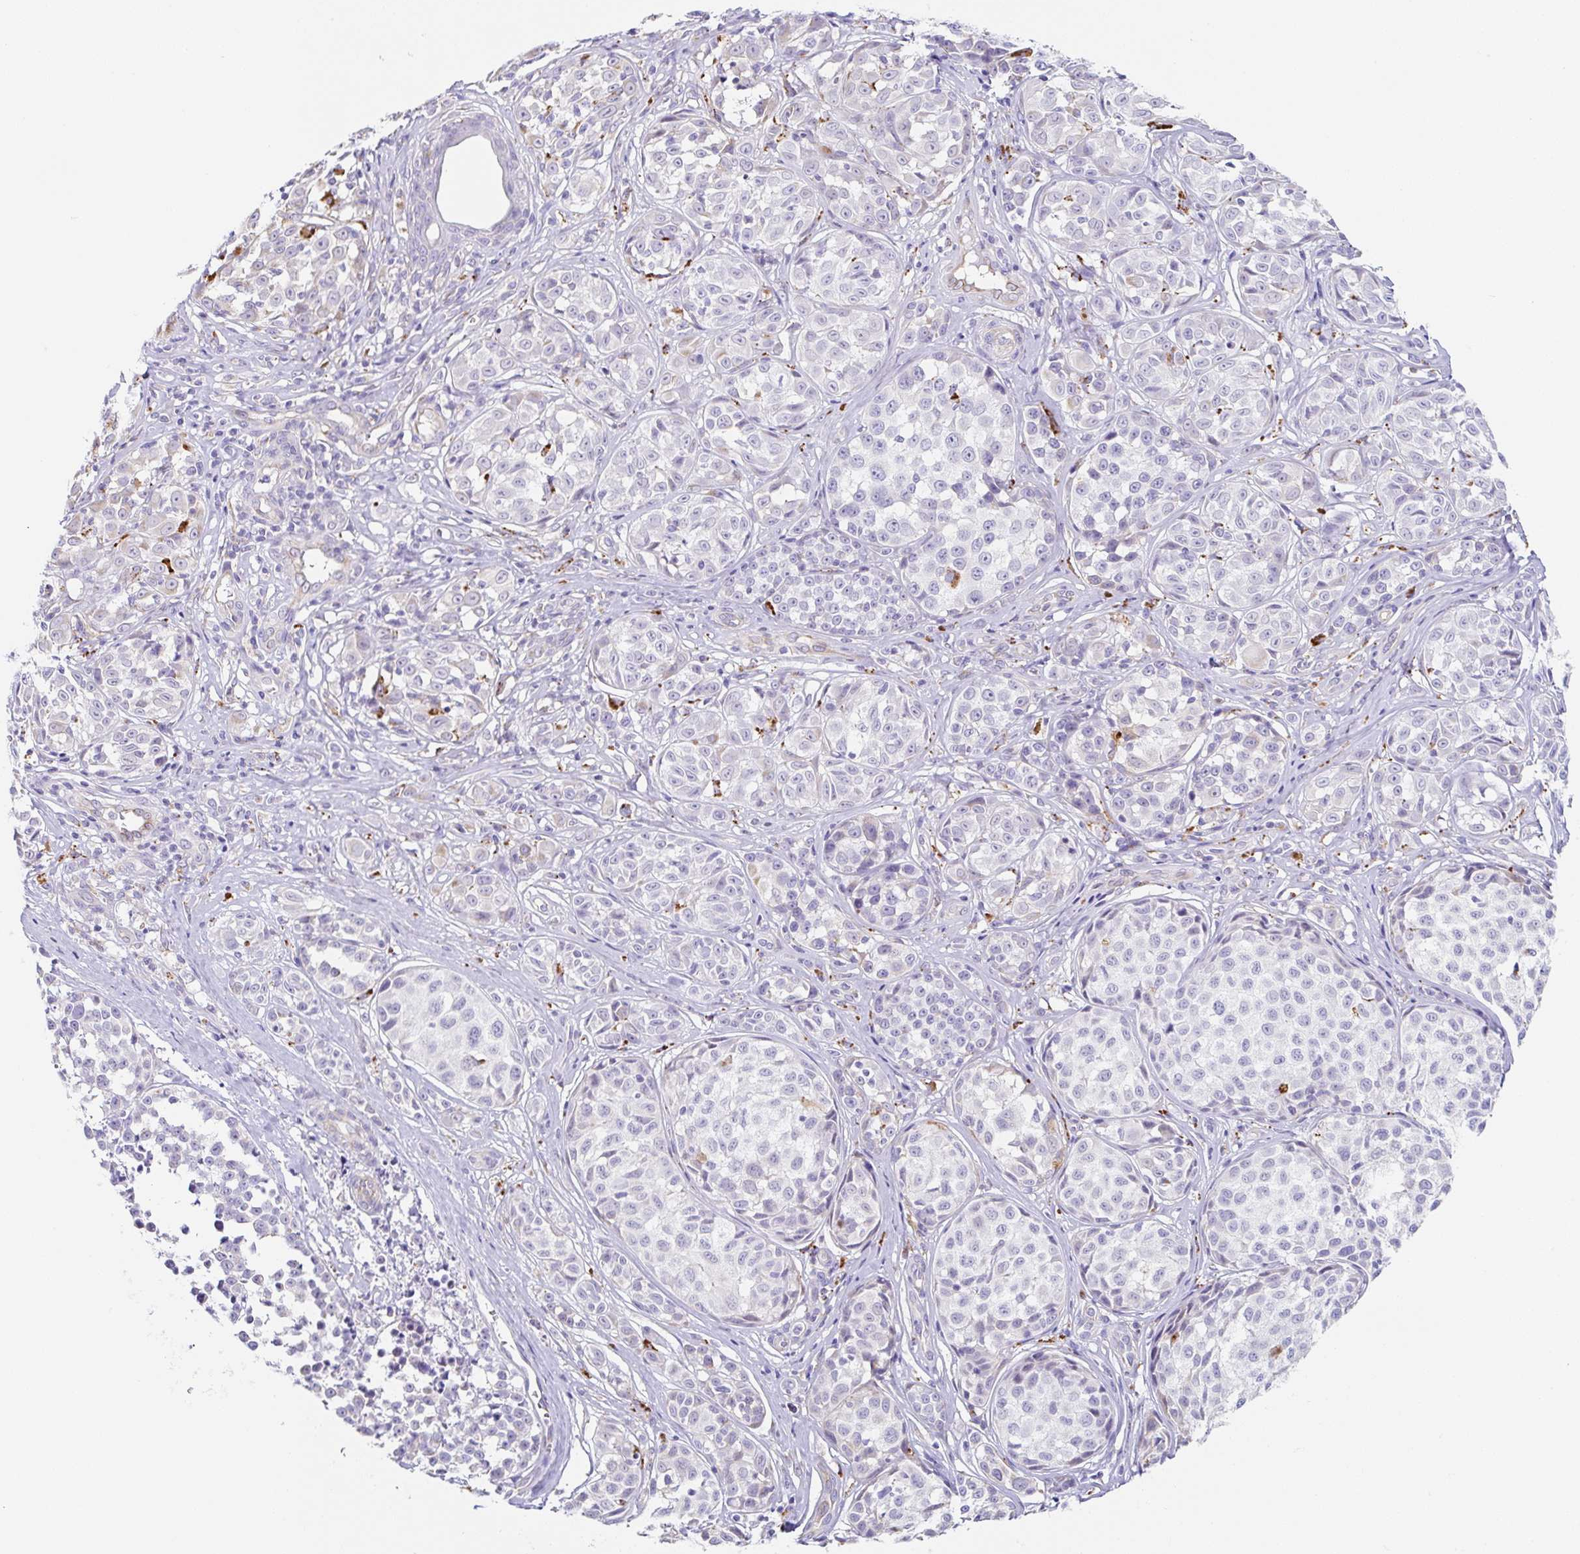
{"staining": {"intensity": "negative", "quantity": "none", "location": "none"}, "tissue": "melanoma", "cell_type": "Tumor cells", "image_type": "cancer", "snomed": [{"axis": "morphology", "description": "Malignant melanoma, NOS"}, {"axis": "topography", "description": "Skin"}], "caption": "This is an immunohistochemistry (IHC) micrograph of human melanoma. There is no expression in tumor cells.", "gene": "DKK4", "patient": {"sex": "female", "age": 35}}